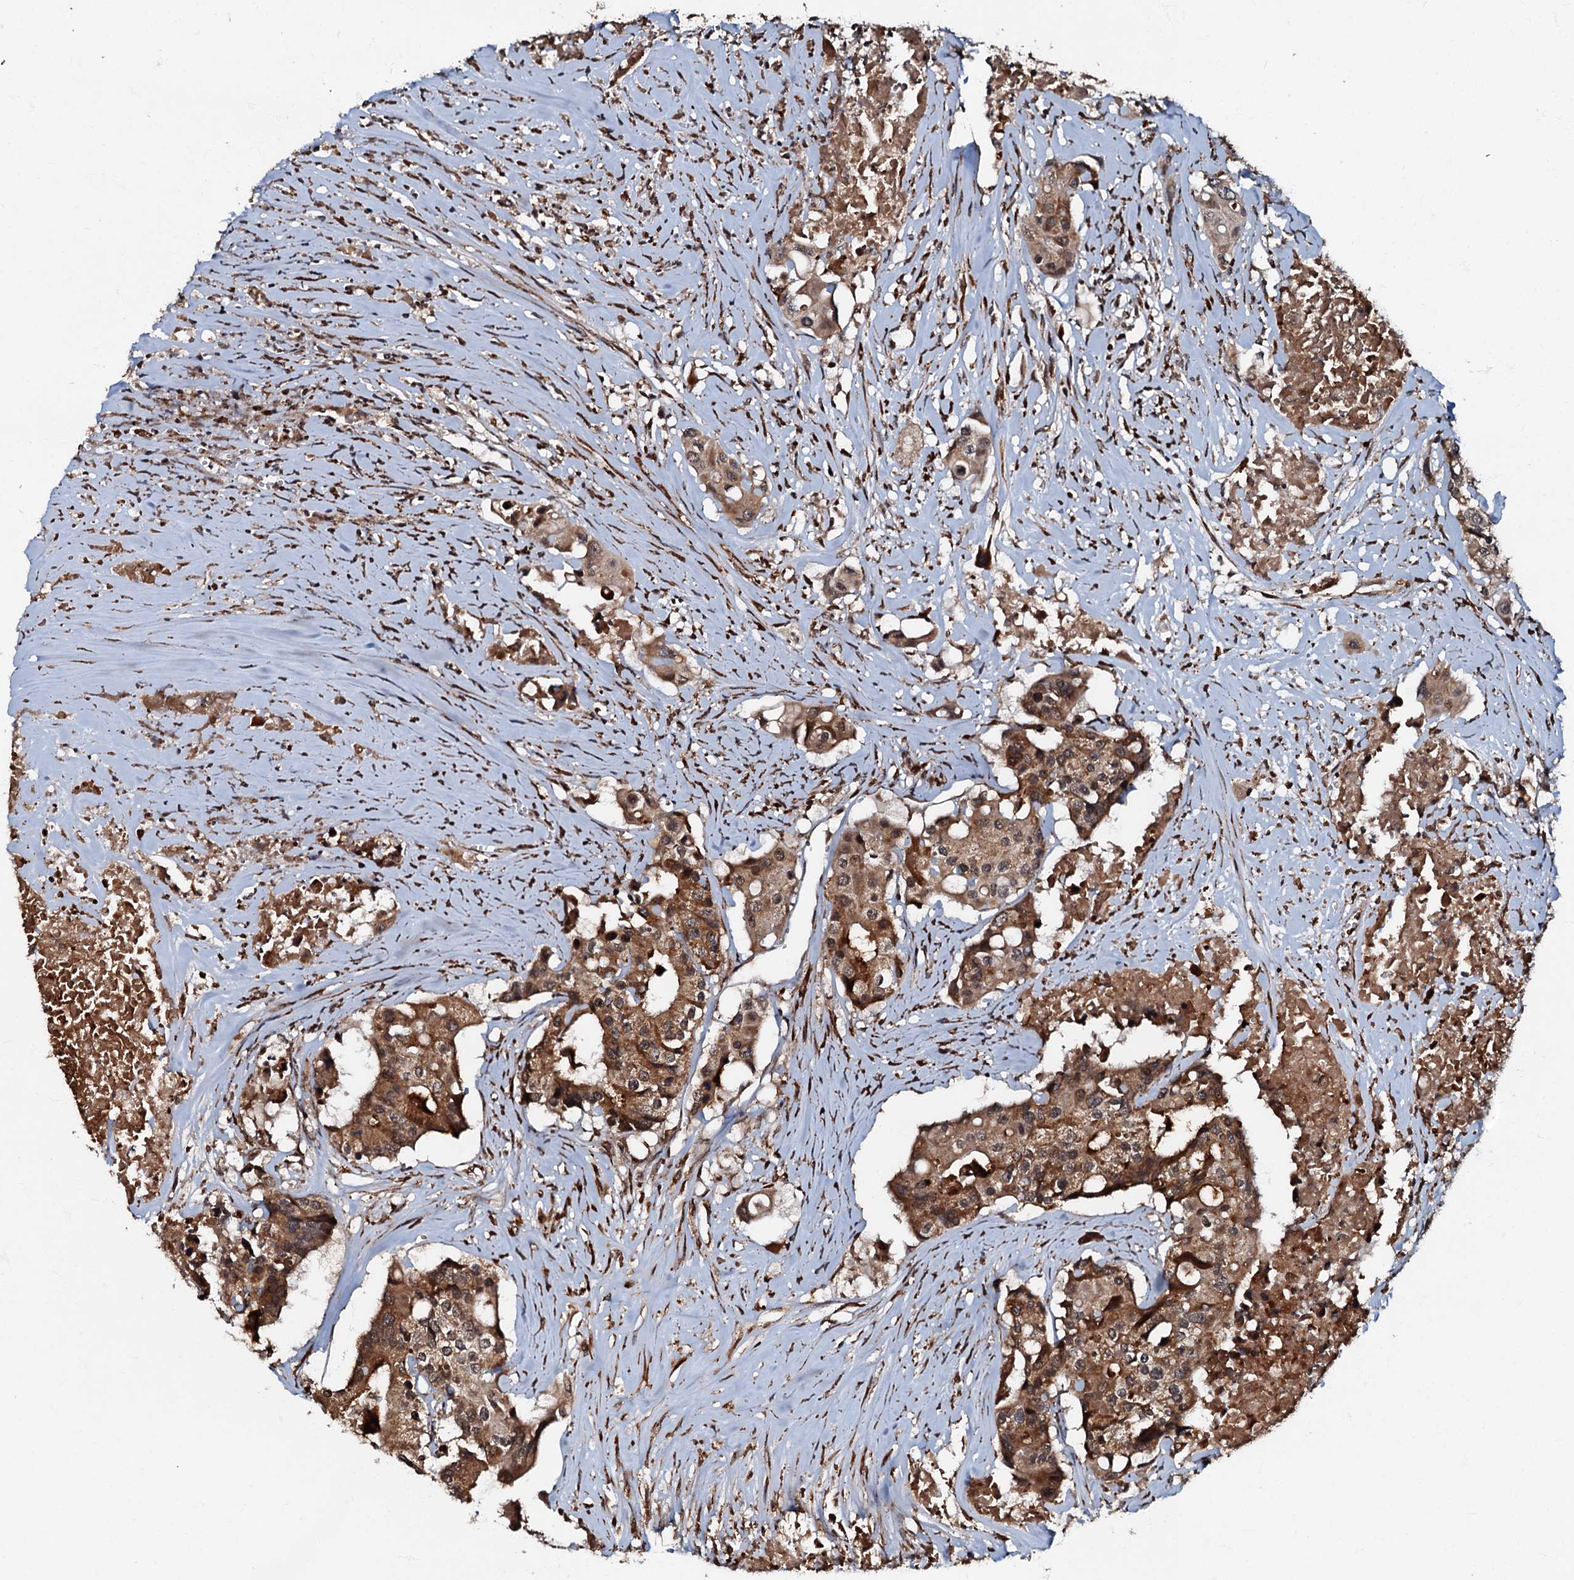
{"staining": {"intensity": "strong", "quantity": ">75%", "location": "cytoplasmic/membranous"}, "tissue": "colorectal cancer", "cell_type": "Tumor cells", "image_type": "cancer", "snomed": [{"axis": "morphology", "description": "Adenocarcinoma, NOS"}, {"axis": "topography", "description": "Colon"}], "caption": "Colorectal adenocarcinoma tissue shows strong cytoplasmic/membranous staining in approximately >75% of tumor cells", "gene": "C18orf32", "patient": {"sex": "male", "age": 77}}